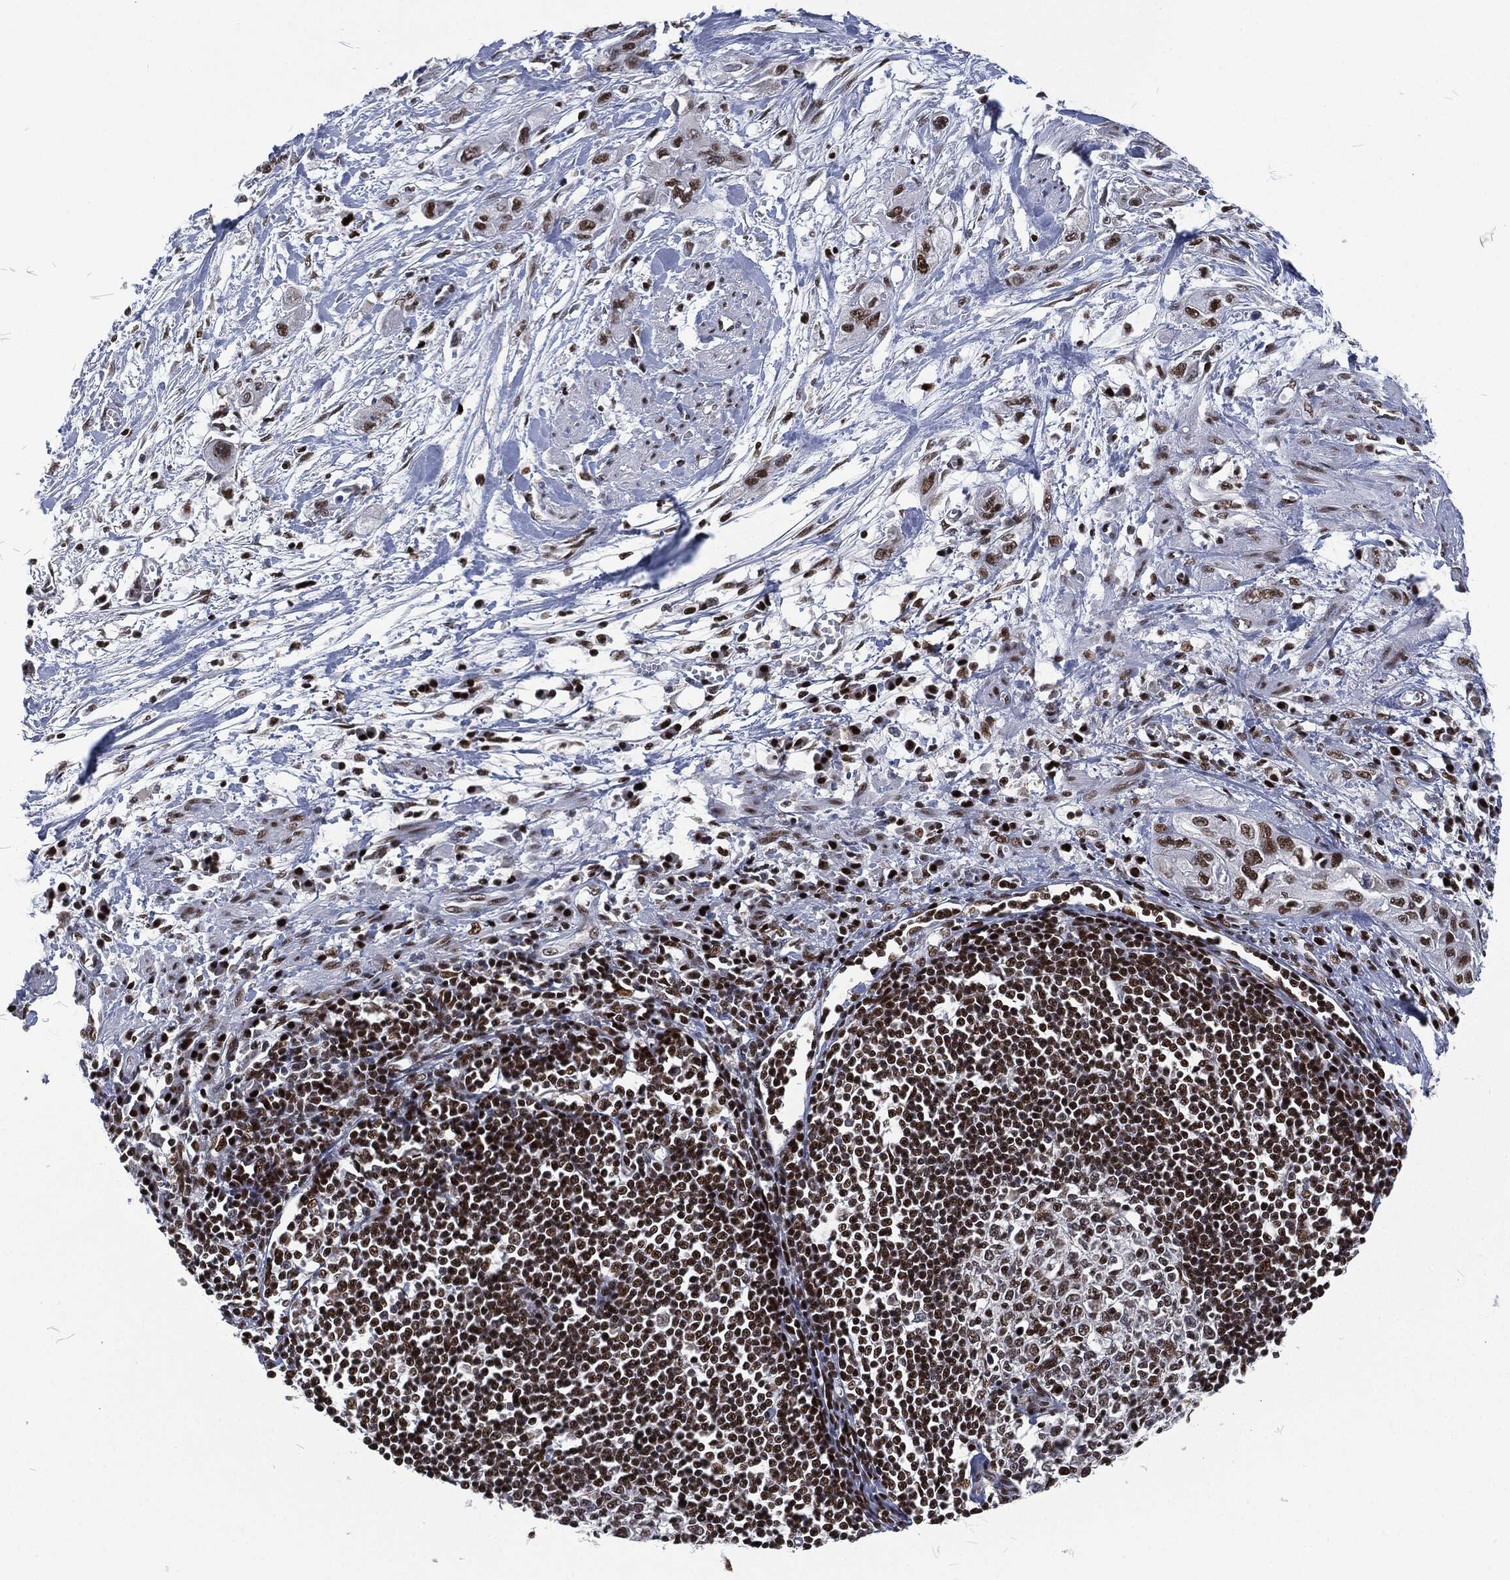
{"staining": {"intensity": "strong", "quantity": ">75%", "location": "nuclear"}, "tissue": "pancreatic cancer", "cell_type": "Tumor cells", "image_type": "cancer", "snomed": [{"axis": "morphology", "description": "Adenocarcinoma, NOS"}, {"axis": "topography", "description": "Pancreas"}], "caption": "DAB immunohistochemical staining of human pancreatic cancer demonstrates strong nuclear protein expression in about >75% of tumor cells.", "gene": "DCPS", "patient": {"sex": "male", "age": 72}}